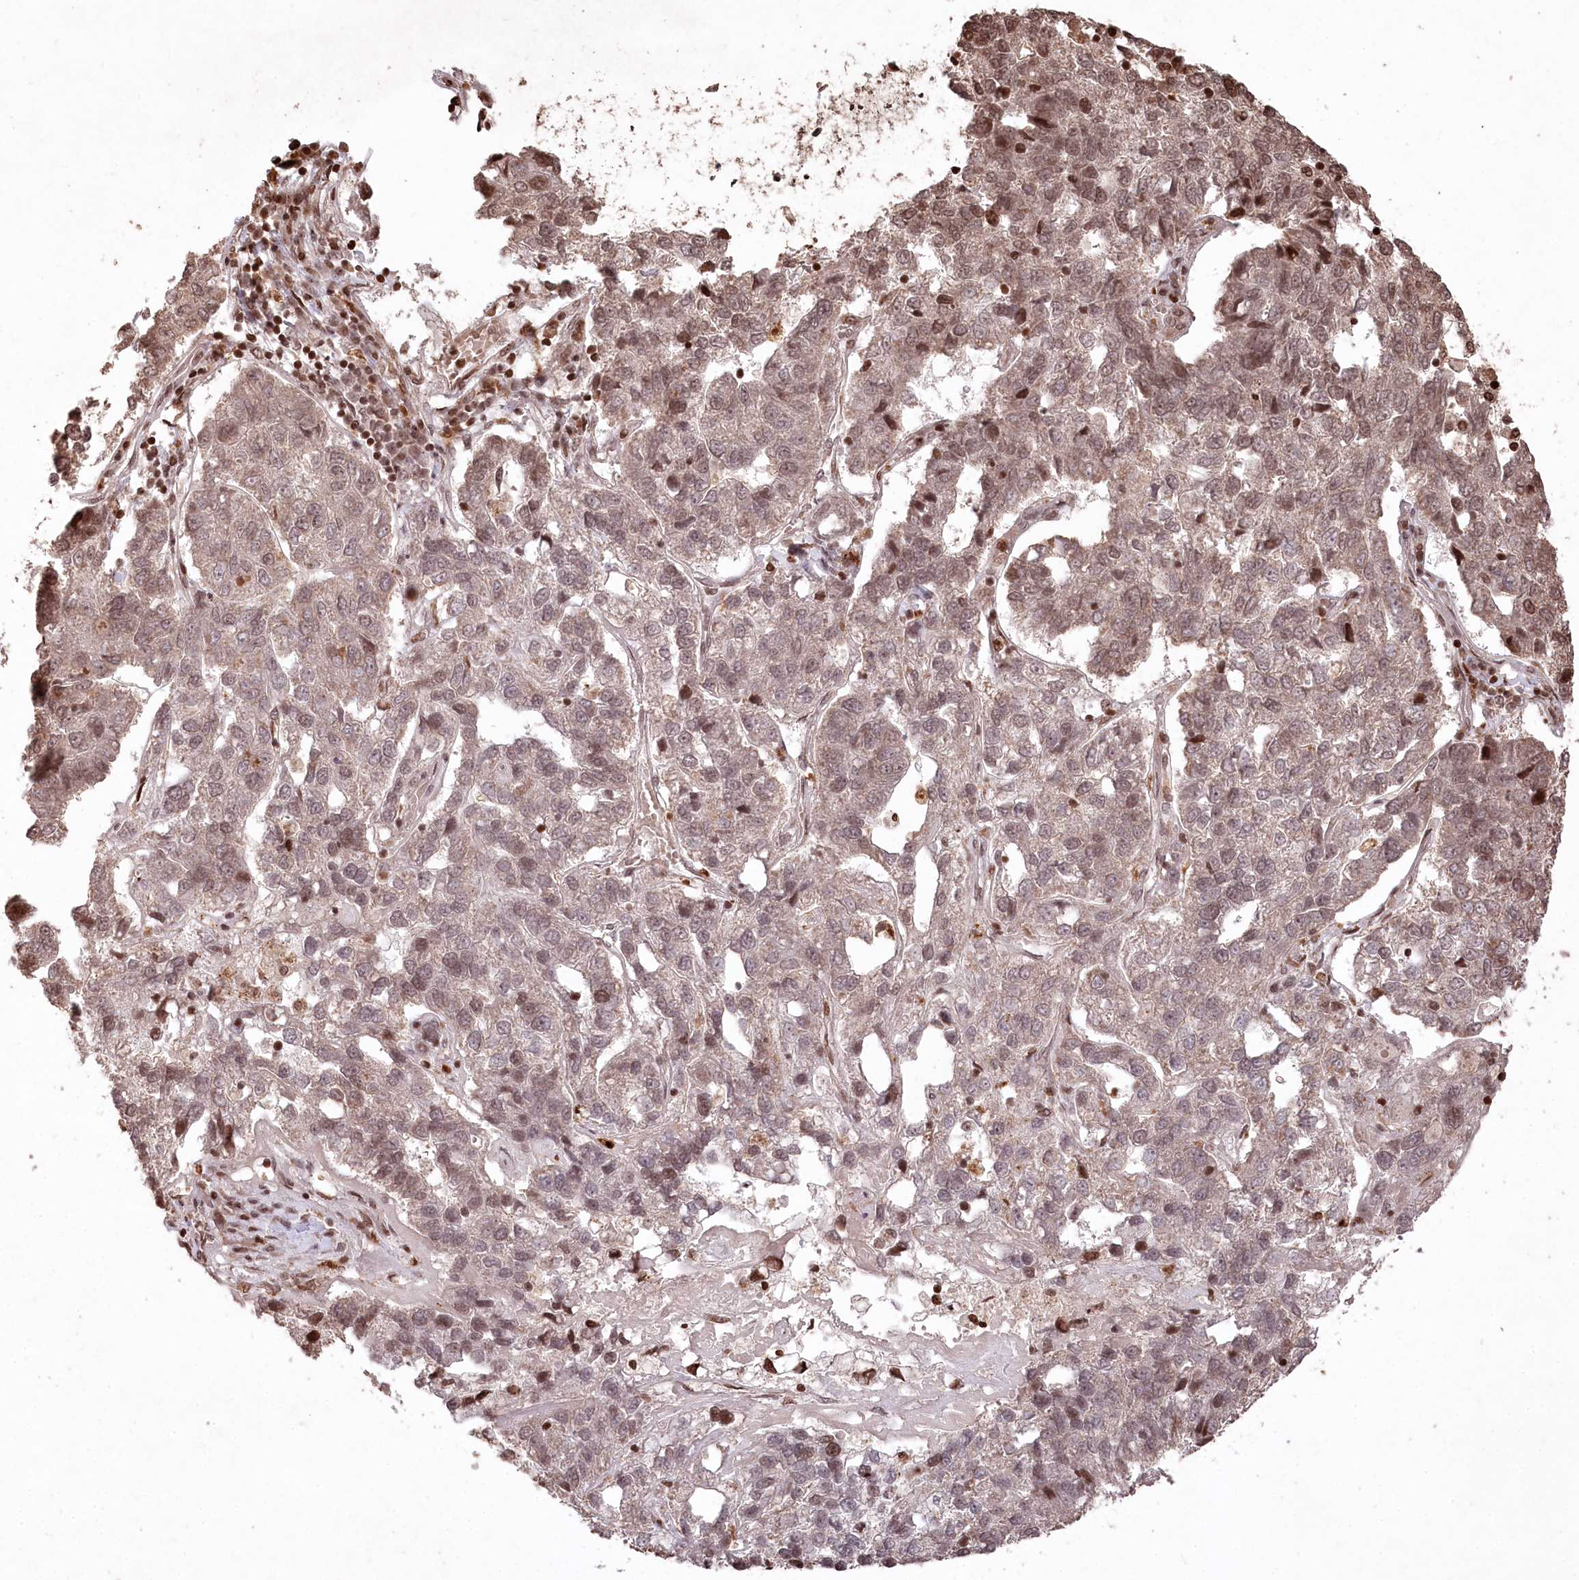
{"staining": {"intensity": "moderate", "quantity": ">75%", "location": "nuclear"}, "tissue": "pancreatic cancer", "cell_type": "Tumor cells", "image_type": "cancer", "snomed": [{"axis": "morphology", "description": "Adenocarcinoma, NOS"}, {"axis": "topography", "description": "Pancreas"}], "caption": "Protein expression analysis of human pancreatic adenocarcinoma reveals moderate nuclear staining in about >75% of tumor cells. (brown staining indicates protein expression, while blue staining denotes nuclei).", "gene": "CCSER2", "patient": {"sex": "female", "age": 61}}